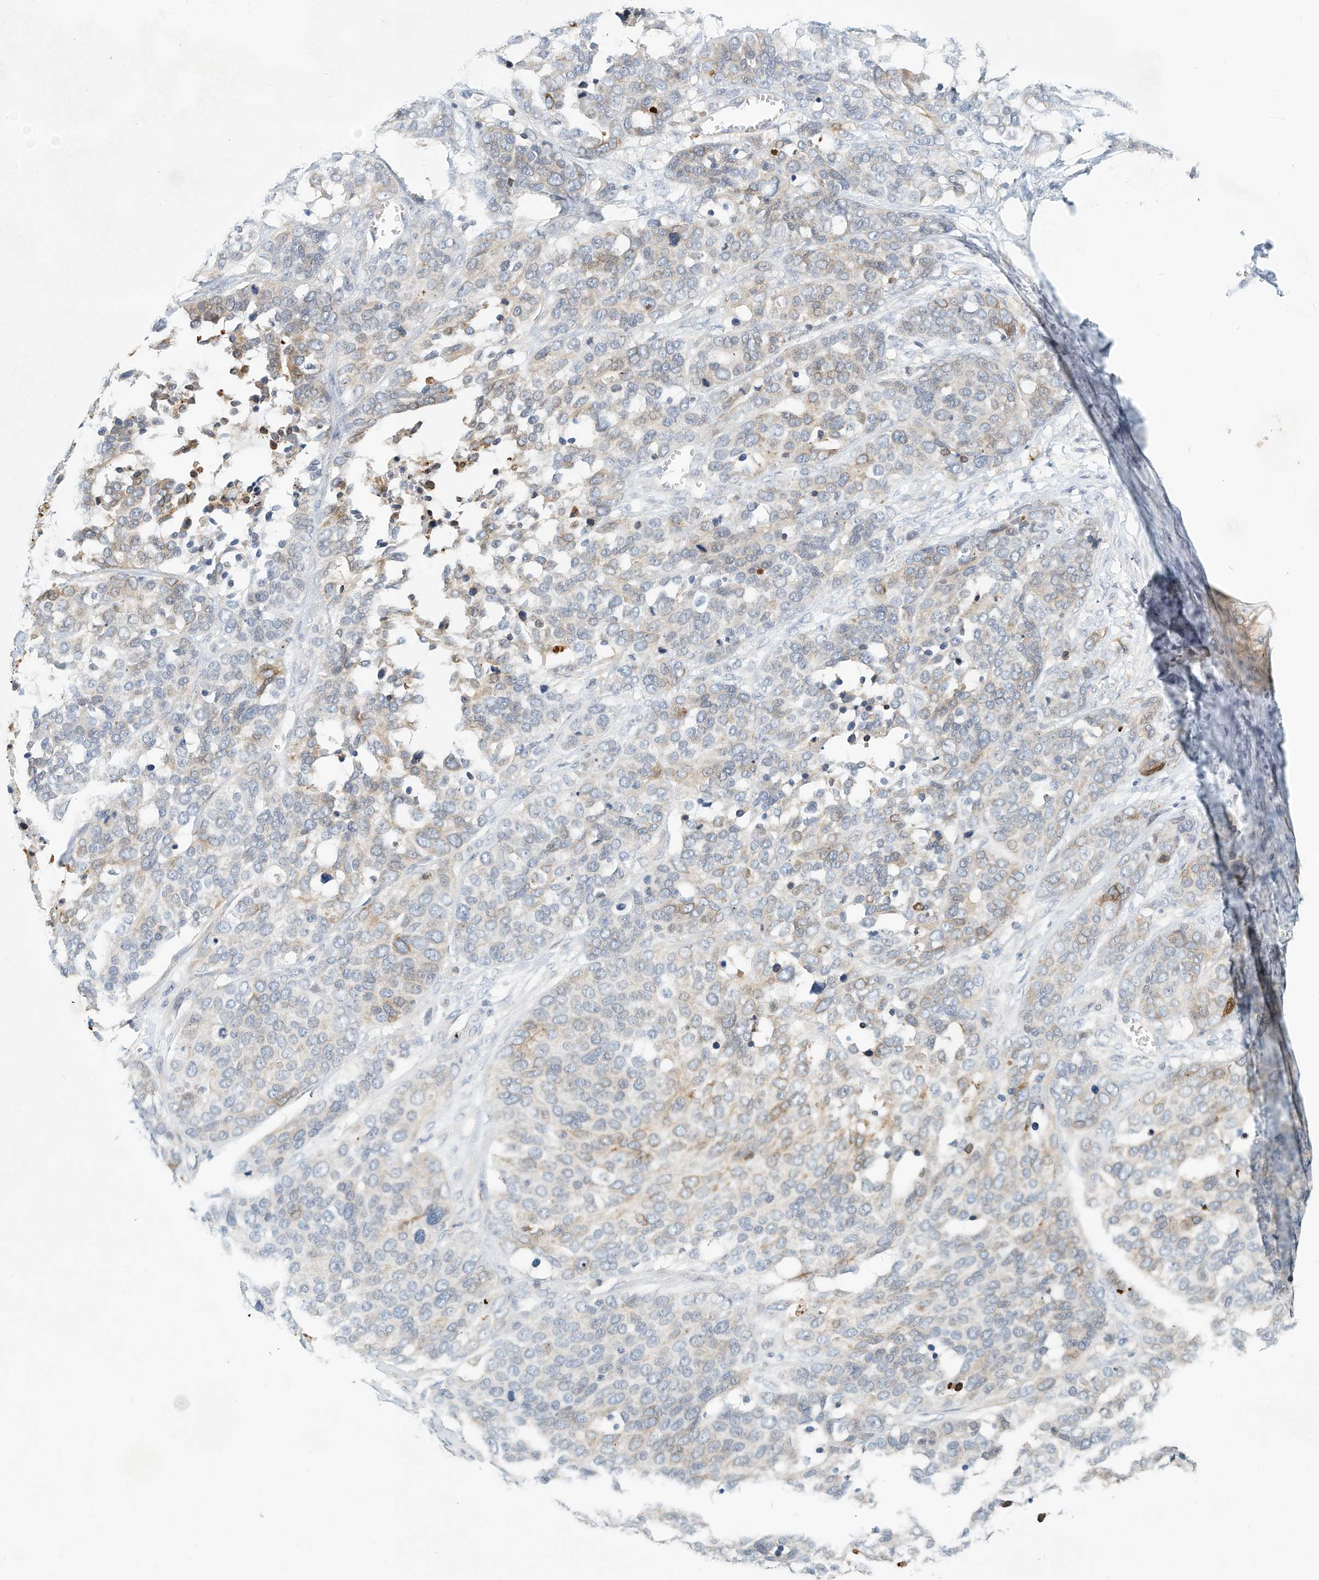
{"staining": {"intensity": "weak", "quantity": "25%-75%", "location": "cytoplasmic/membranous"}, "tissue": "ovarian cancer", "cell_type": "Tumor cells", "image_type": "cancer", "snomed": [{"axis": "morphology", "description": "Cystadenocarcinoma, serous, NOS"}, {"axis": "topography", "description": "Ovary"}], "caption": "Ovarian cancer (serous cystadenocarcinoma) stained for a protein (brown) displays weak cytoplasmic/membranous positive staining in about 25%-75% of tumor cells.", "gene": "MICAL1", "patient": {"sex": "female", "age": 44}}